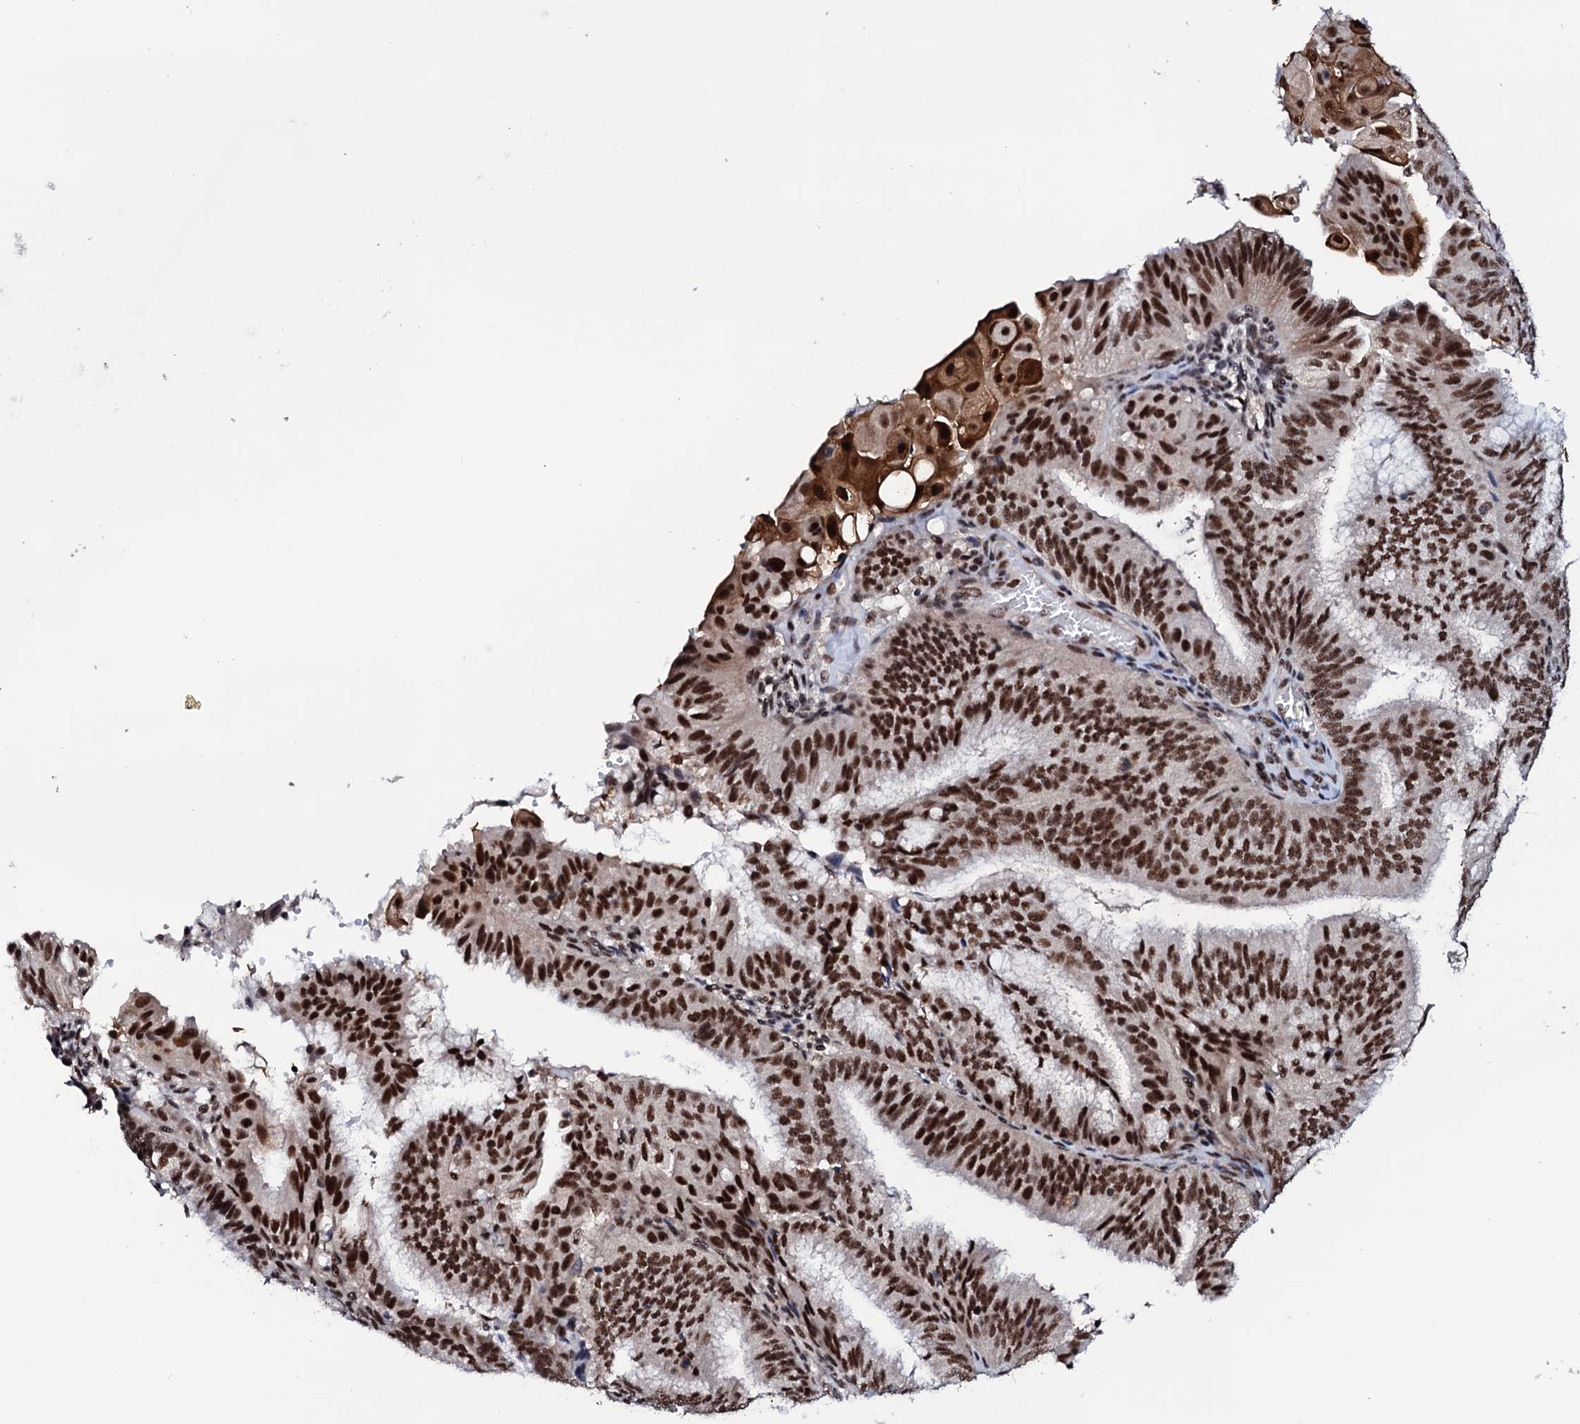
{"staining": {"intensity": "strong", "quantity": ">75%", "location": "nuclear"}, "tissue": "endometrial cancer", "cell_type": "Tumor cells", "image_type": "cancer", "snomed": [{"axis": "morphology", "description": "Adenocarcinoma, NOS"}, {"axis": "topography", "description": "Endometrium"}], "caption": "Immunohistochemical staining of endometrial cancer shows strong nuclear protein expression in approximately >75% of tumor cells.", "gene": "PRPF18", "patient": {"sex": "female", "age": 49}}